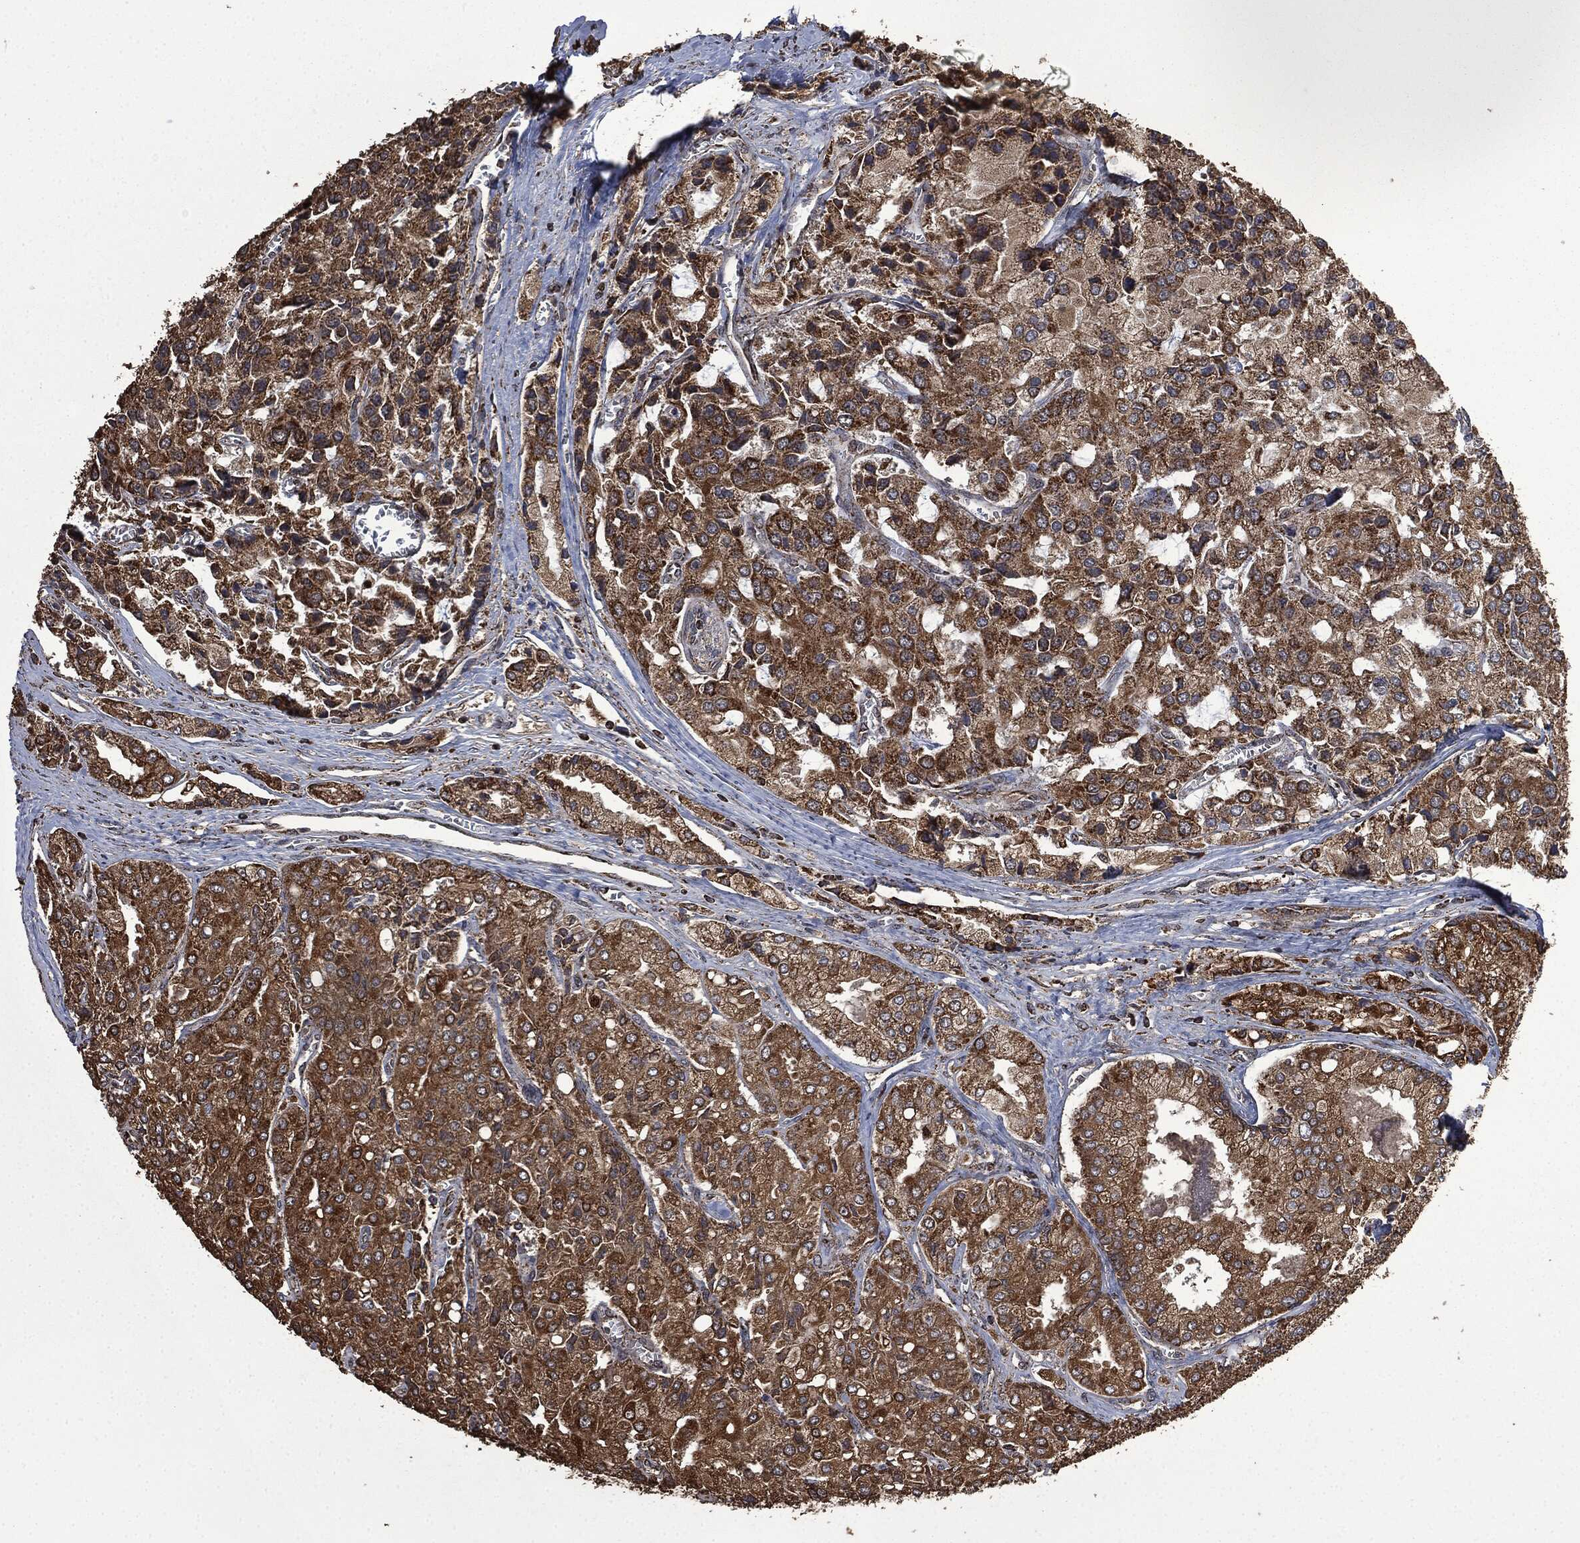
{"staining": {"intensity": "strong", "quantity": ">75%", "location": "cytoplasmic/membranous"}, "tissue": "prostate cancer", "cell_type": "Tumor cells", "image_type": "cancer", "snomed": [{"axis": "morphology", "description": "Adenocarcinoma, NOS"}, {"axis": "topography", "description": "Prostate and seminal vesicle, NOS"}, {"axis": "topography", "description": "Prostate"}], "caption": "Tumor cells show strong cytoplasmic/membranous positivity in about >75% of cells in adenocarcinoma (prostate). (DAB IHC, brown staining for protein, blue staining for nuclei).", "gene": "LIG3", "patient": {"sex": "male", "age": 67}}